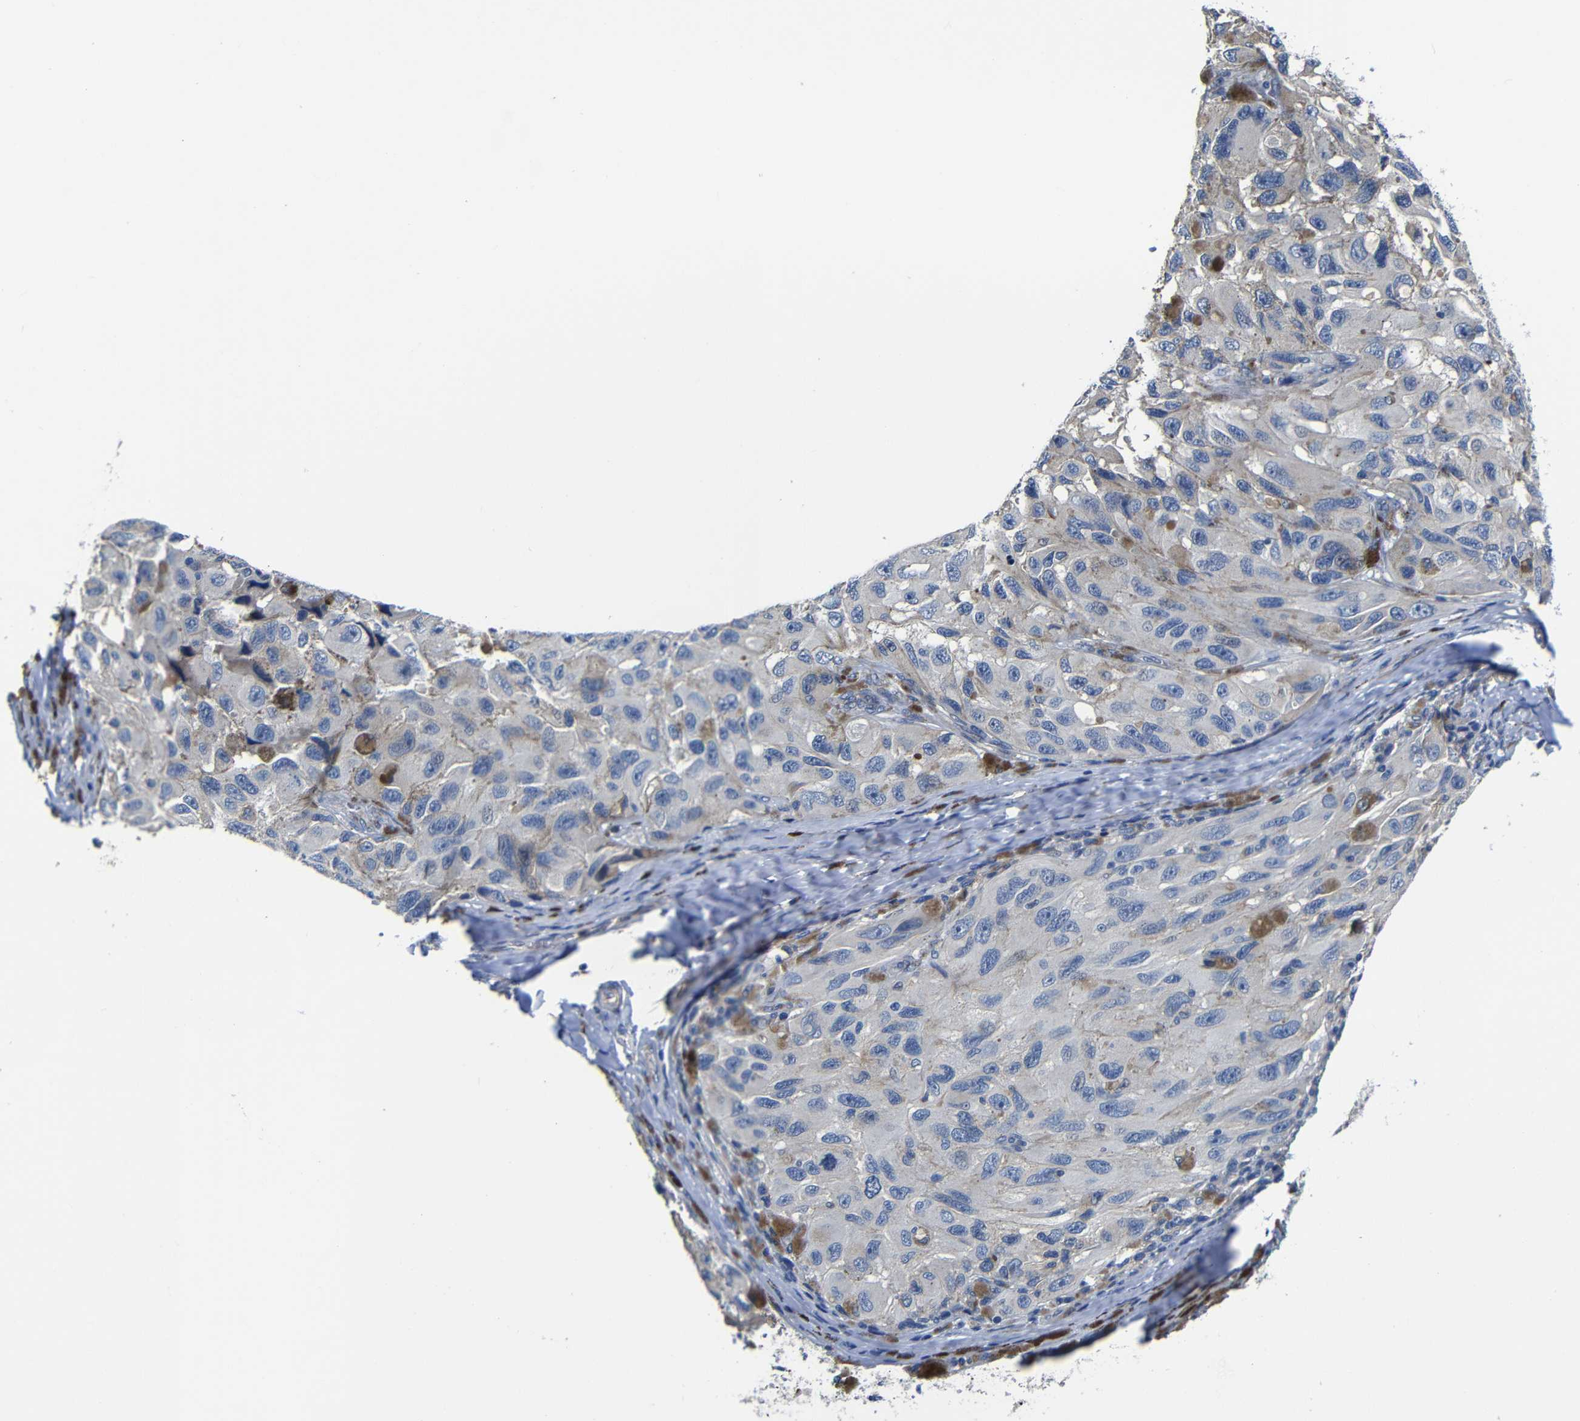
{"staining": {"intensity": "negative", "quantity": "none", "location": "none"}, "tissue": "melanoma", "cell_type": "Tumor cells", "image_type": "cancer", "snomed": [{"axis": "morphology", "description": "Malignant melanoma, NOS"}, {"axis": "topography", "description": "Skin"}], "caption": "Photomicrograph shows no significant protein expression in tumor cells of melanoma.", "gene": "AFDN", "patient": {"sex": "female", "age": 73}}